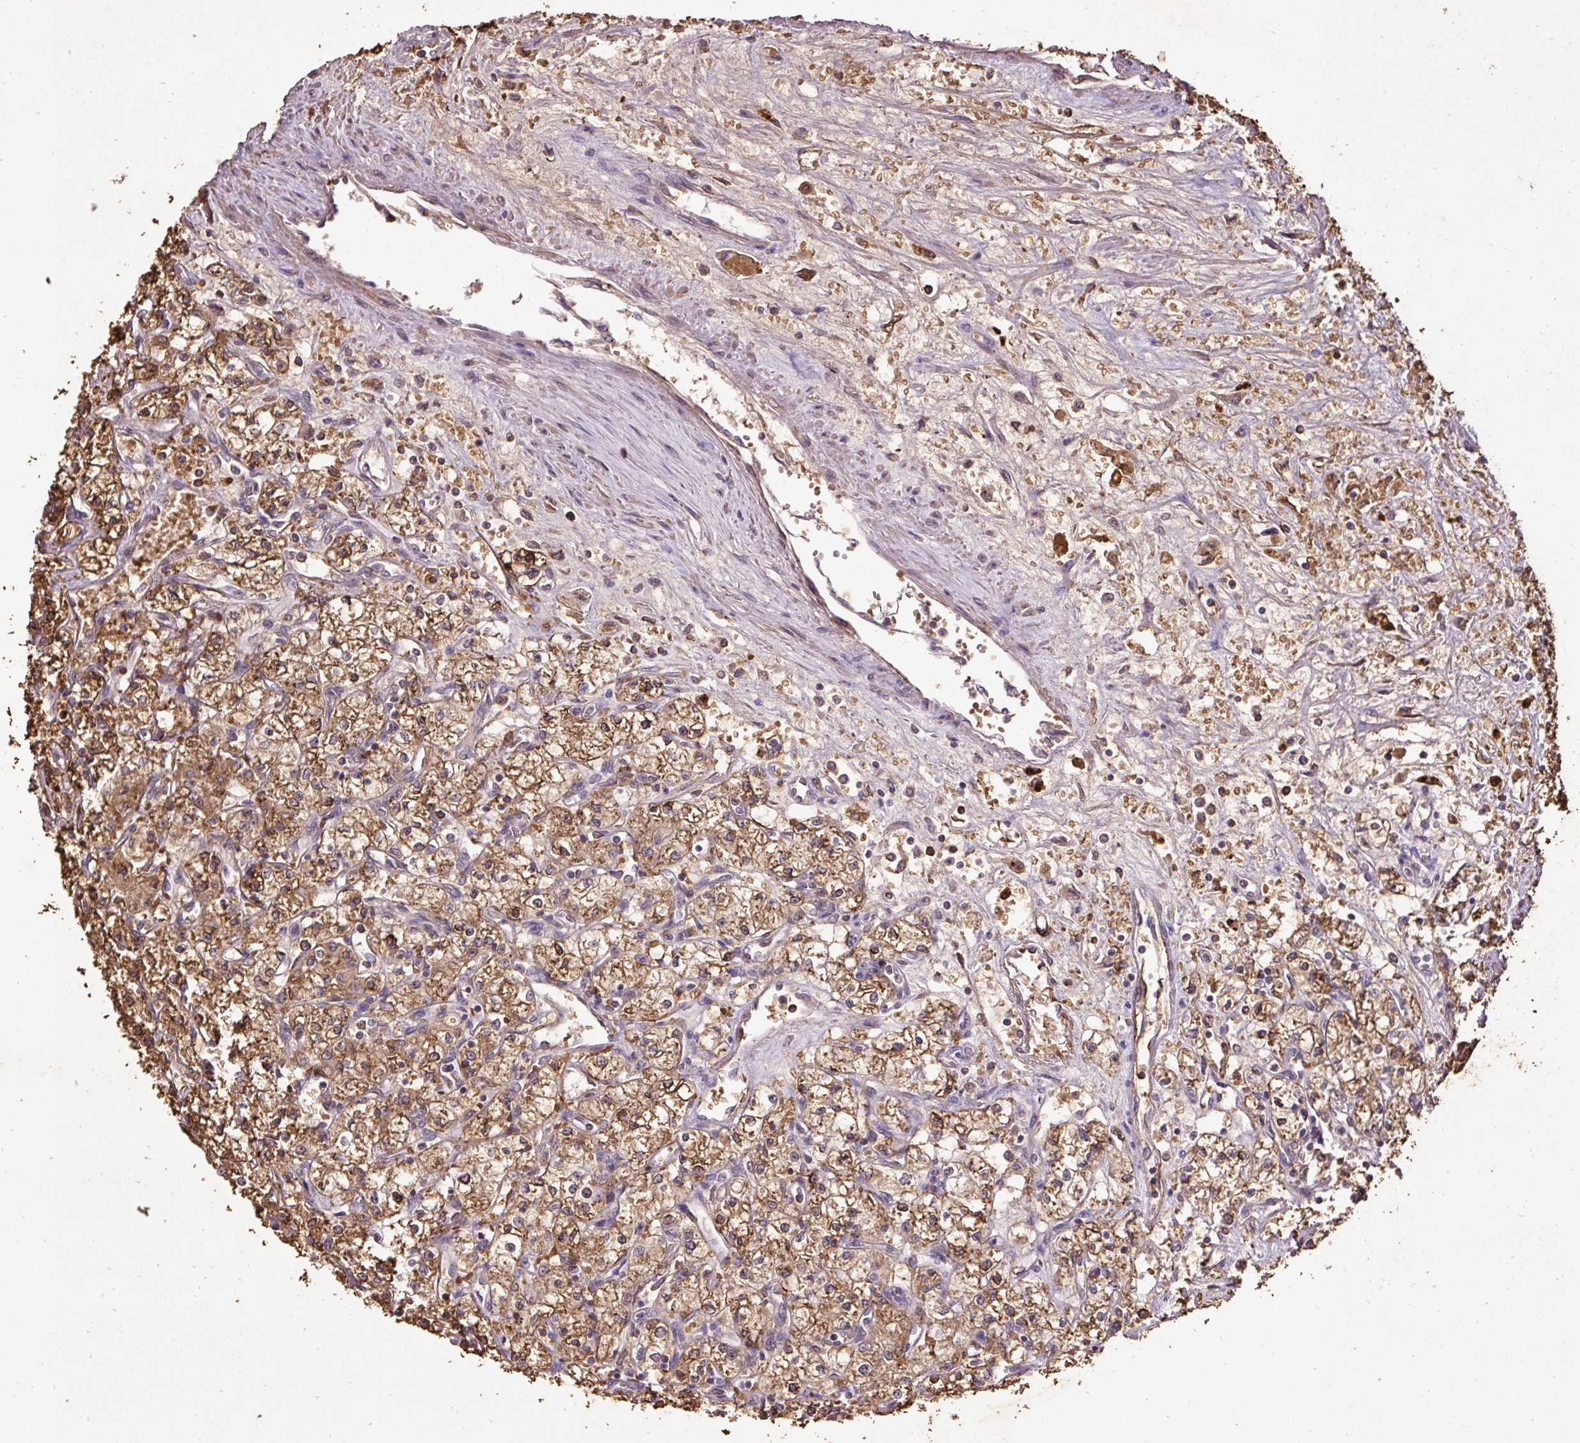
{"staining": {"intensity": "moderate", "quantity": ">75%", "location": "cytoplasmic/membranous"}, "tissue": "renal cancer", "cell_type": "Tumor cells", "image_type": "cancer", "snomed": [{"axis": "morphology", "description": "Adenocarcinoma, NOS"}, {"axis": "topography", "description": "Kidney"}], "caption": "Immunohistochemistry (IHC) photomicrograph of neoplastic tissue: human renal cancer stained using immunohistochemistry (IHC) reveals medium levels of moderate protein expression localized specifically in the cytoplasmic/membranous of tumor cells, appearing as a cytoplasmic/membranous brown color.", "gene": "LRTM2", "patient": {"sex": "male", "age": 59}}